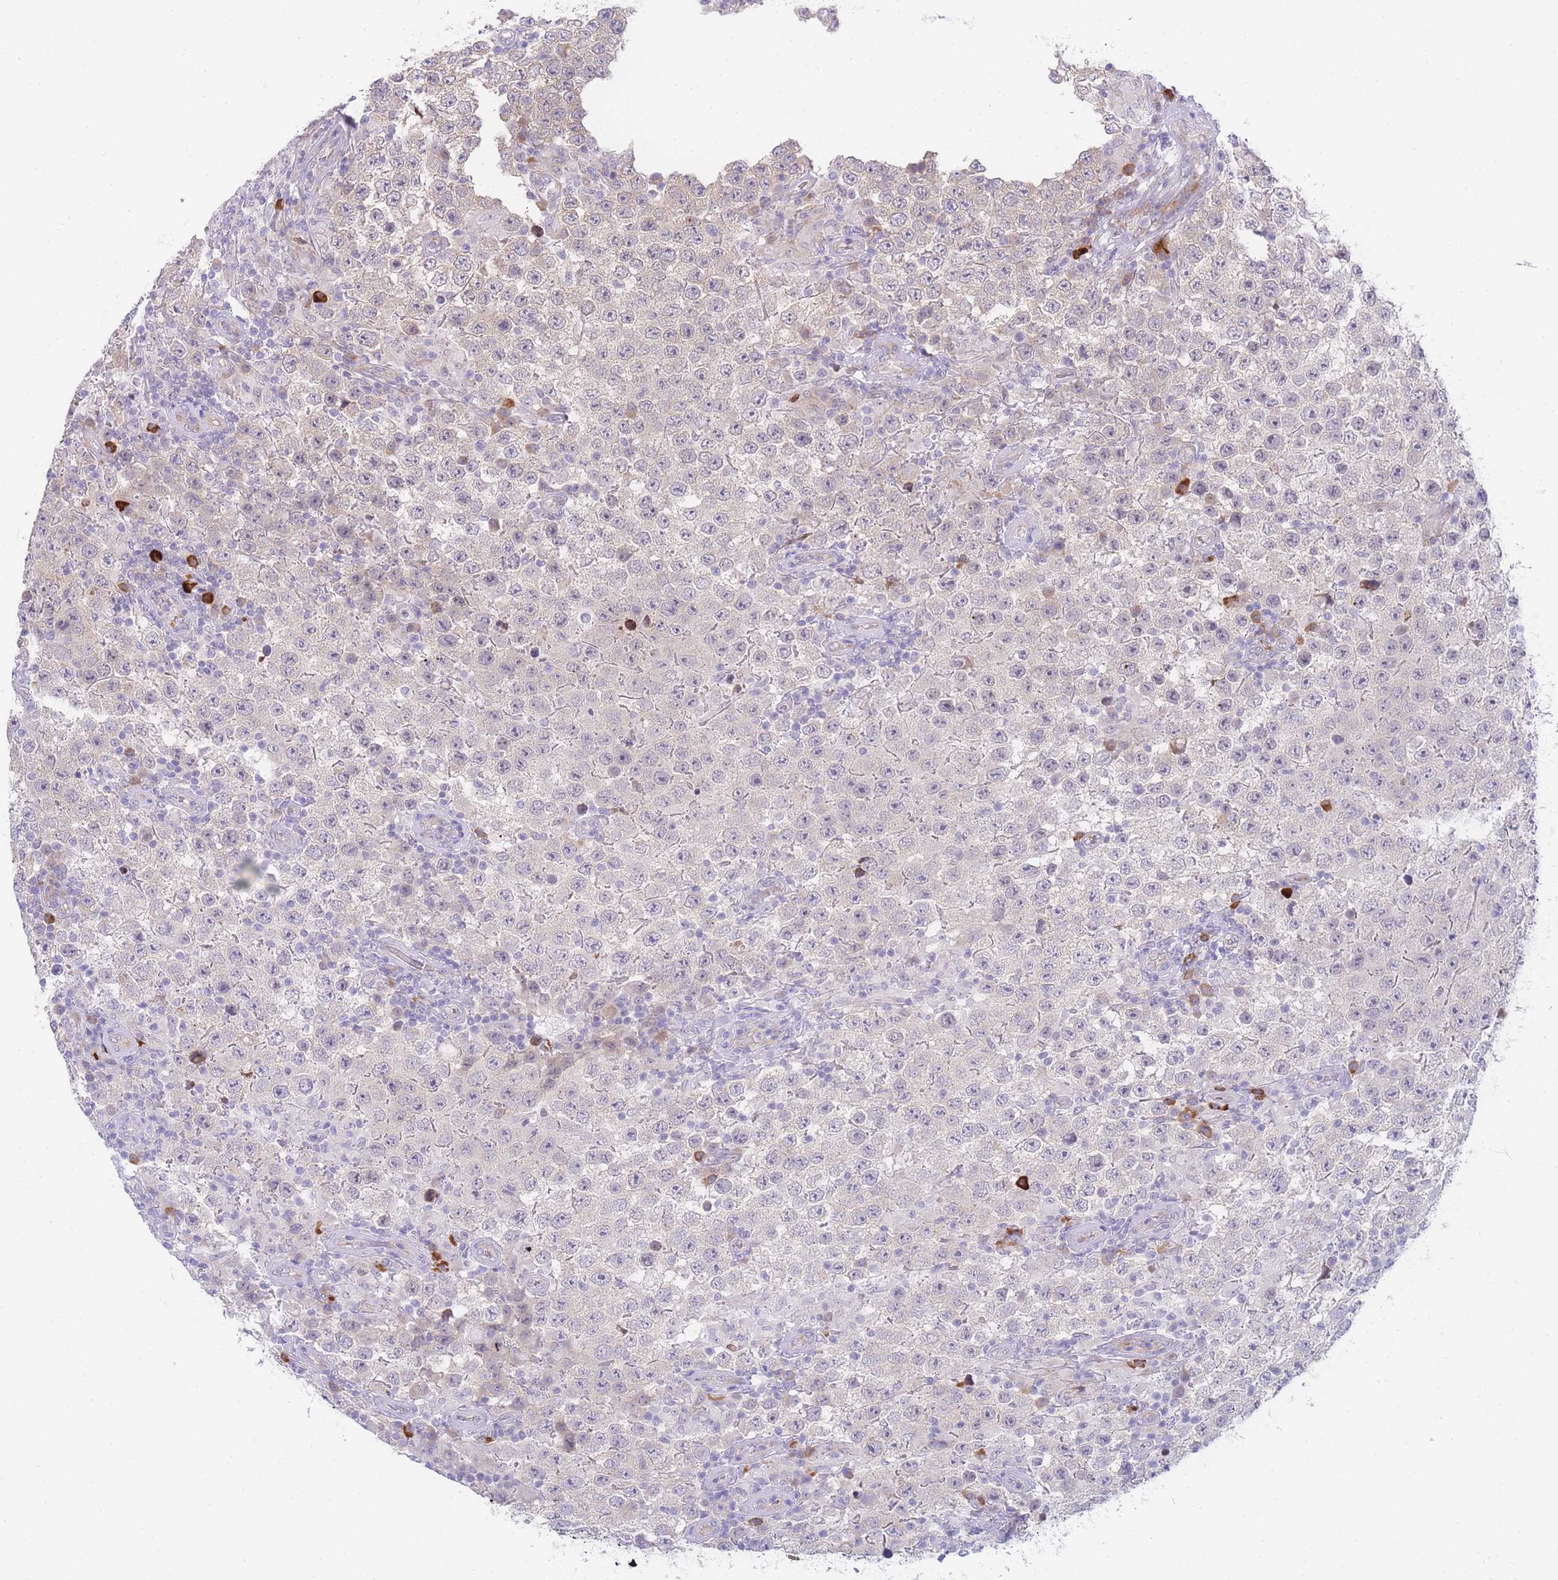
{"staining": {"intensity": "negative", "quantity": "none", "location": "none"}, "tissue": "testis cancer", "cell_type": "Tumor cells", "image_type": "cancer", "snomed": [{"axis": "morphology", "description": "Normal tissue, NOS"}, {"axis": "morphology", "description": "Urothelial carcinoma, High grade"}, {"axis": "morphology", "description": "Seminoma, NOS"}, {"axis": "morphology", "description": "Carcinoma, Embryonal, NOS"}, {"axis": "topography", "description": "Urinary bladder"}, {"axis": "topography", "description": "Testis"}], "caption": "The micrograph displays no staining of tumor cells in testis embryonal carcinoma. (DAB (3,3'-diaminobenzidine) immunohistochemistry visualized using brightfield microscopy, high magnification).", "gene": "ZNF510", "patient": {"sex": "male", "age": 41}}